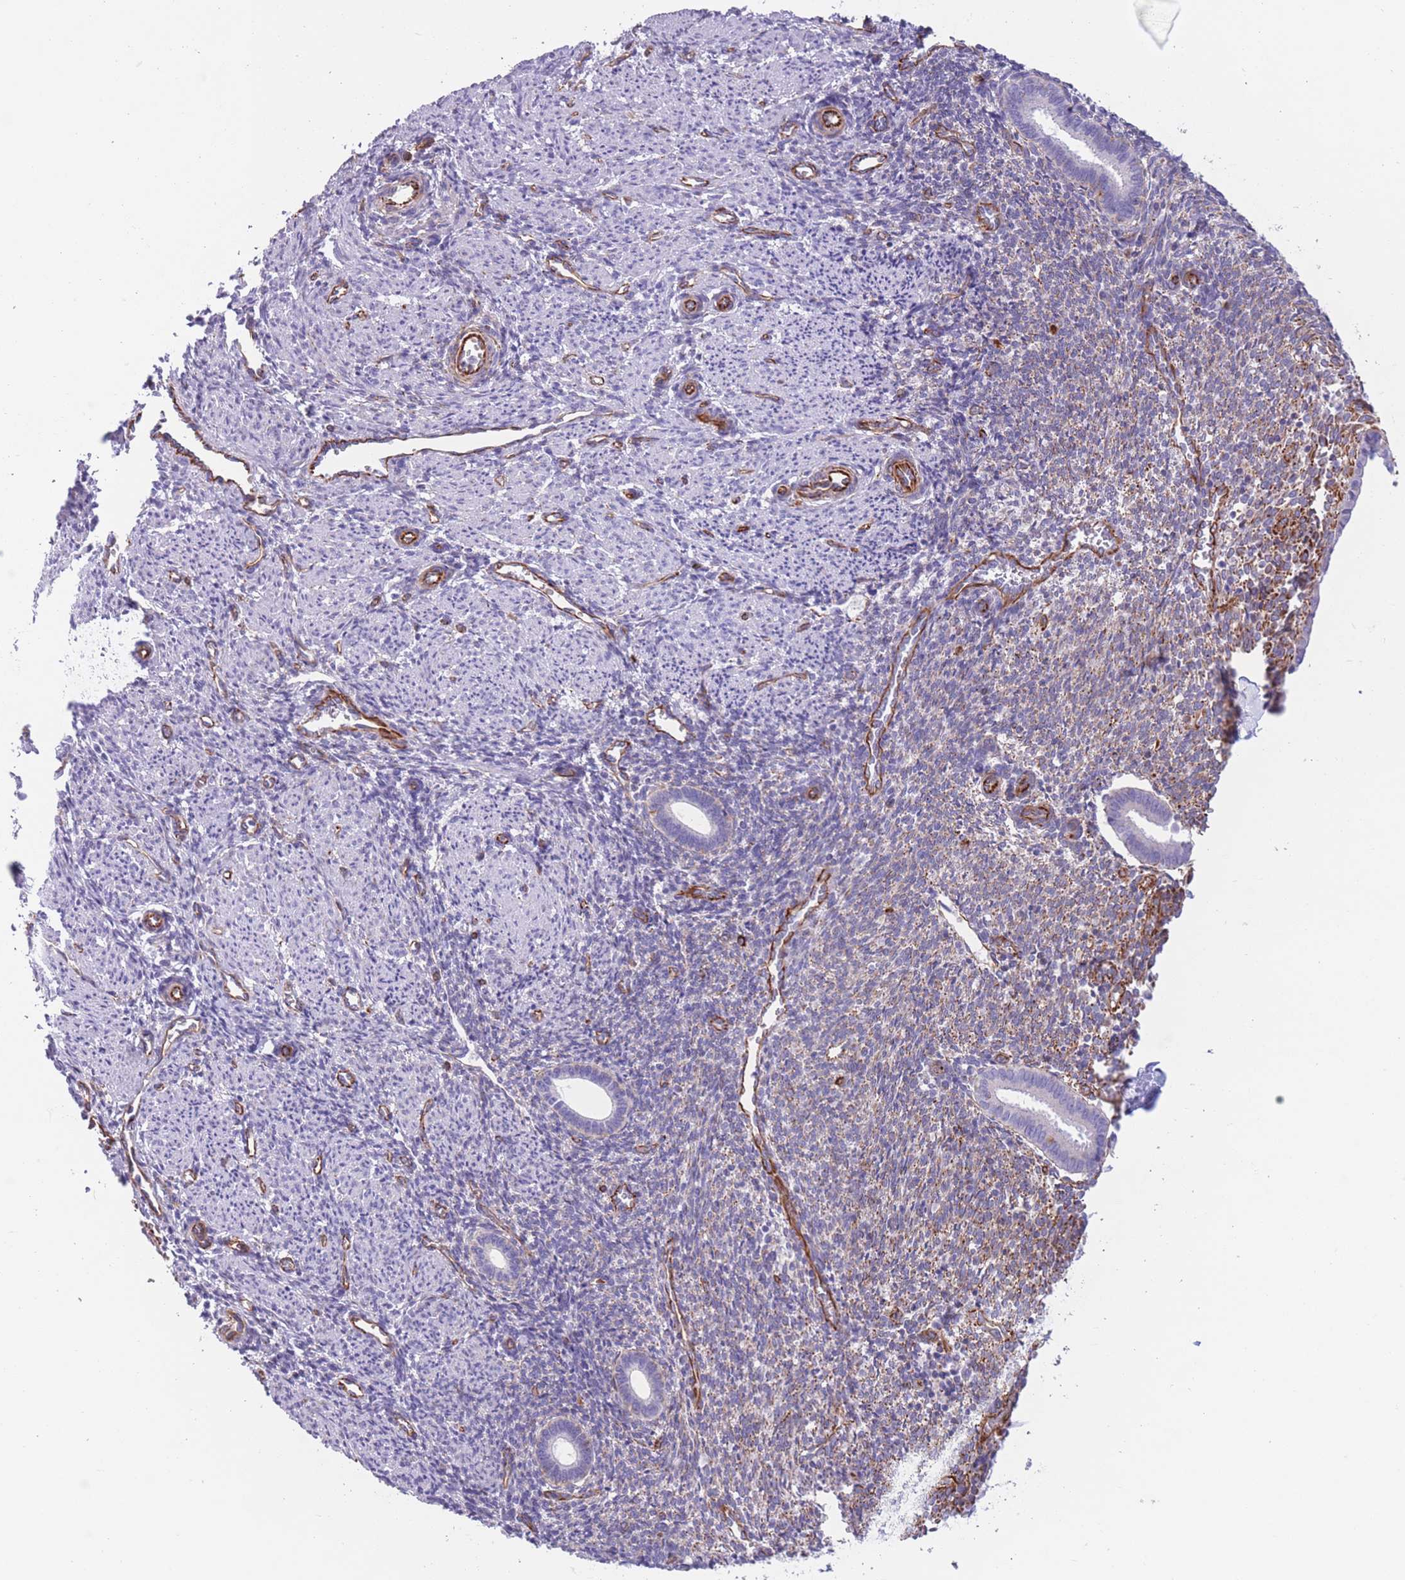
{"staining": {"intensity": "negative", "quantity": "none", "location": "none"}, "tissue": "endometrium", "cell_type": "Cells in endometrial stroma", "image_type": "normal", "snomed": [{"axis": "morphology", "description": "Normal tissue, NOS"}, {"axis": "topography", "description": "Endometrium"}], "caption": "IHC photomicrograph of normal endometrium stained for a protein (brown), which displays no expression in cells in endometrial stroma.", "gene": "ATP5MF", "patient": {"sex": "female", "age": 32}}